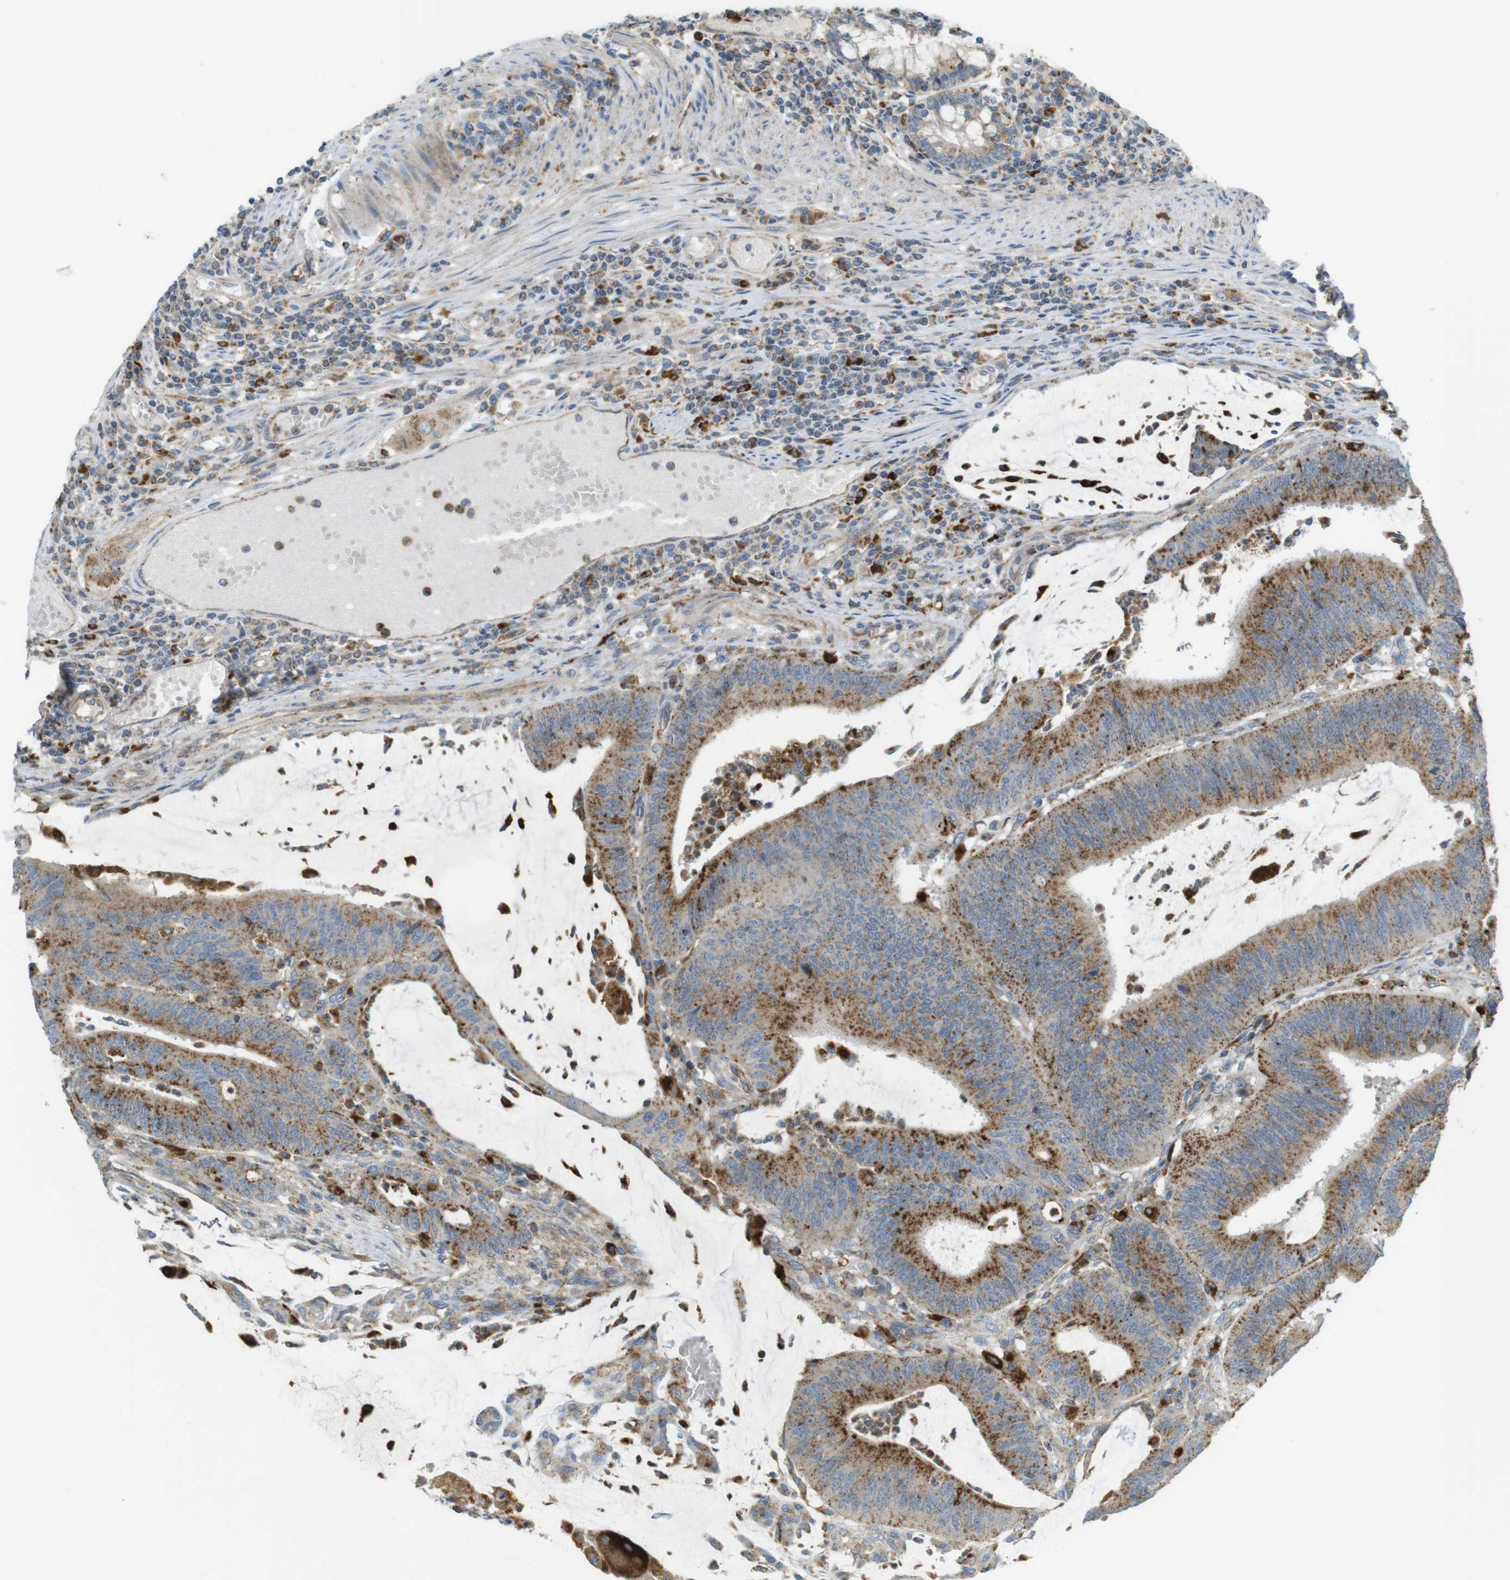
{"staining": {"intensity": "moderate", "quantity": ">75%", "location": "cytoplasmic/membranous"}, "tissue": "colorectal cancer", "cell_type": "Tumor cells", "image_type": "cancer", "snomed": [{"axis": "morphology", "description": "Adenocarcinoma, NOS"}, {"axis": "topography", "description": "Rectum"}], "caption": "Adenocarcinoma (colorectal) stained with a protein marker reveals moderate staining in tumor cells.", "gene": "LAMP1", "patient": {"sex": "female", "age": 66}}